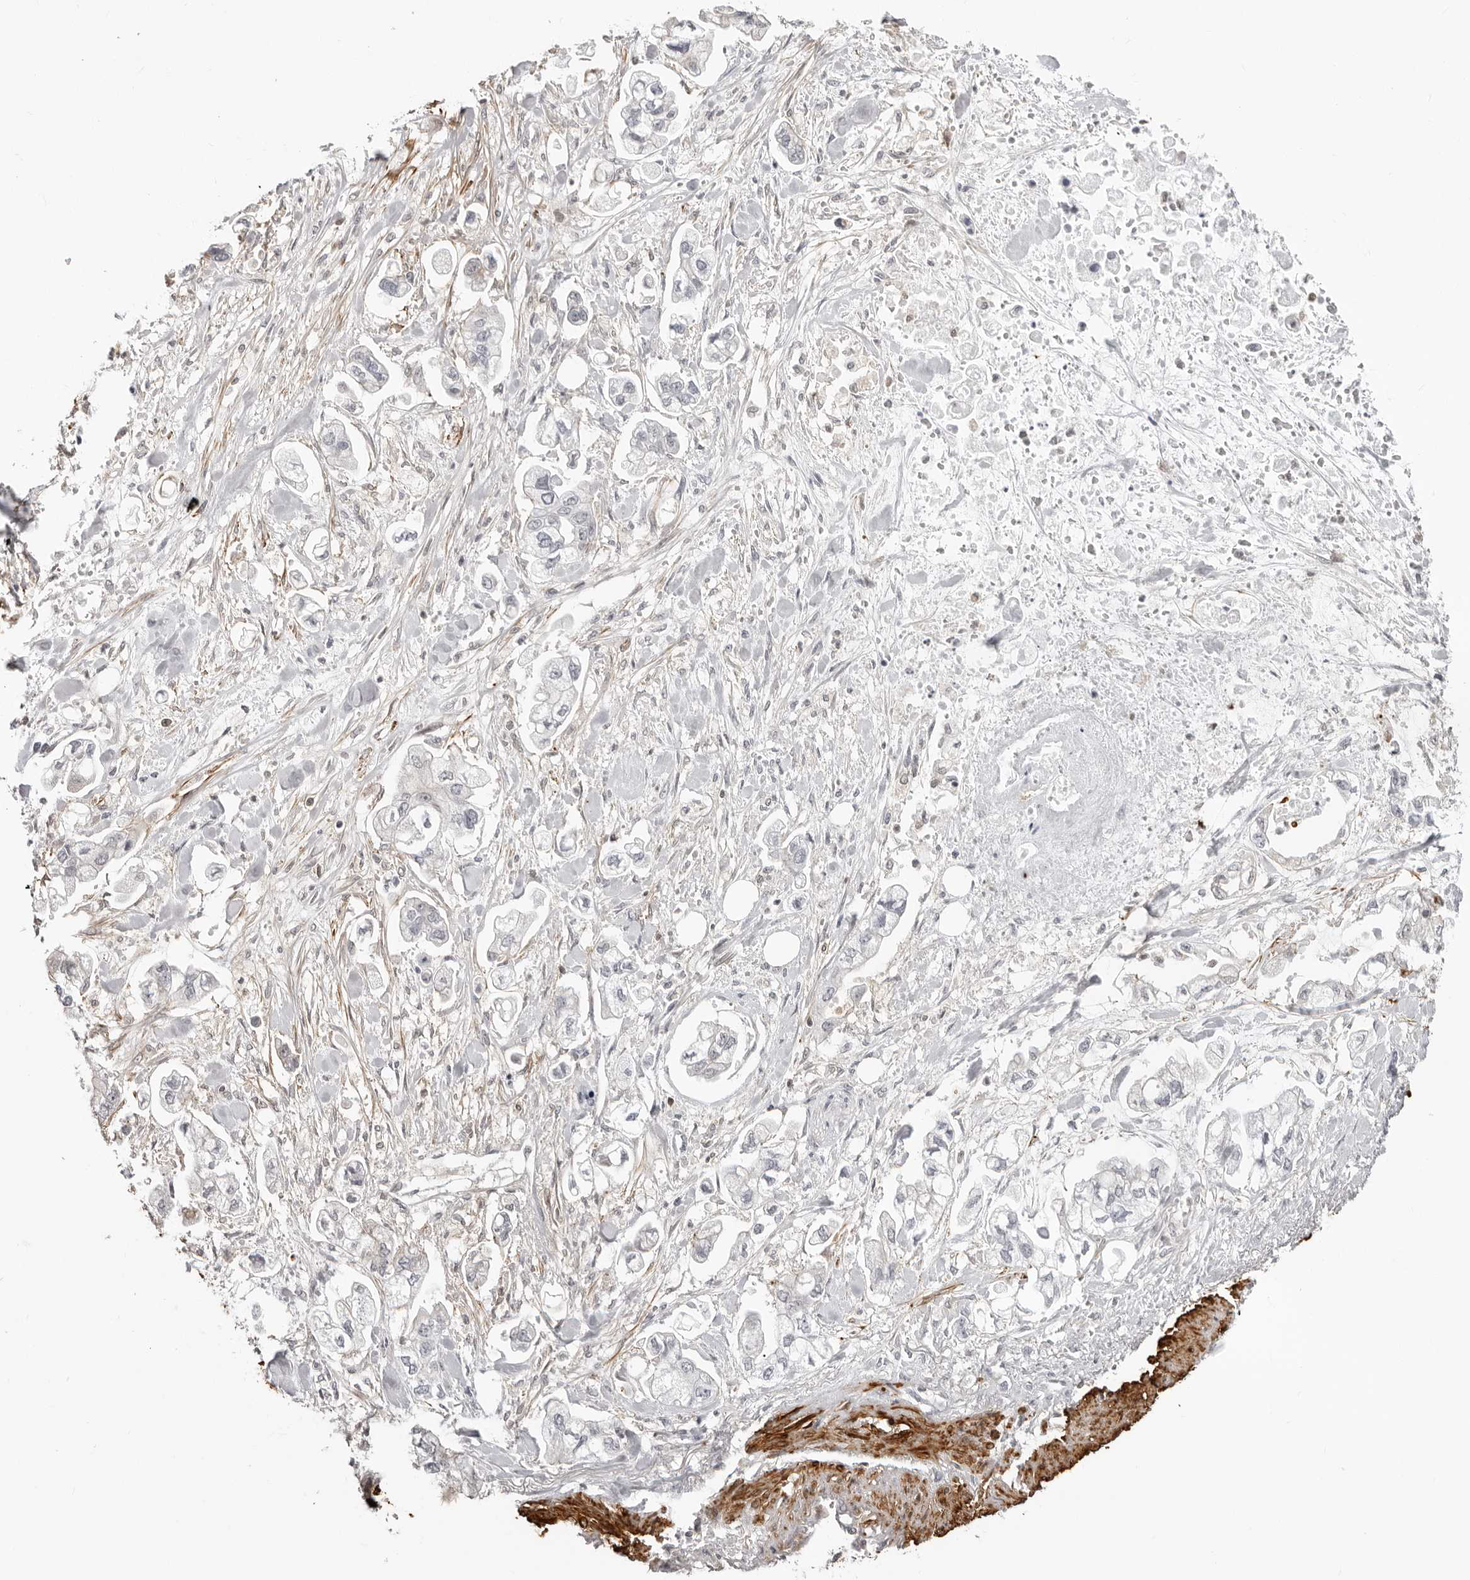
{"staining": {"intensity": "negative", "quantity": "none", "location": "none"}, "tissue": "stomach cancer", "cell_type": "Tumor cells", "image_type": "cancer", "snomed": [{"axis": "morphology", "description": "Normal tissue, NOS"}, {"axis": "morphology", "description": "Adenocarcinoma, NOS"}, {"axis": "topography", "description": "Stomach"}], "caption": "Protein analysis of stomach cancer (adenocarcinoma) exhibits no significant positivity in tumor cells.", "gene": "UNK", "patient": {"sex": "male", "age": 62}}